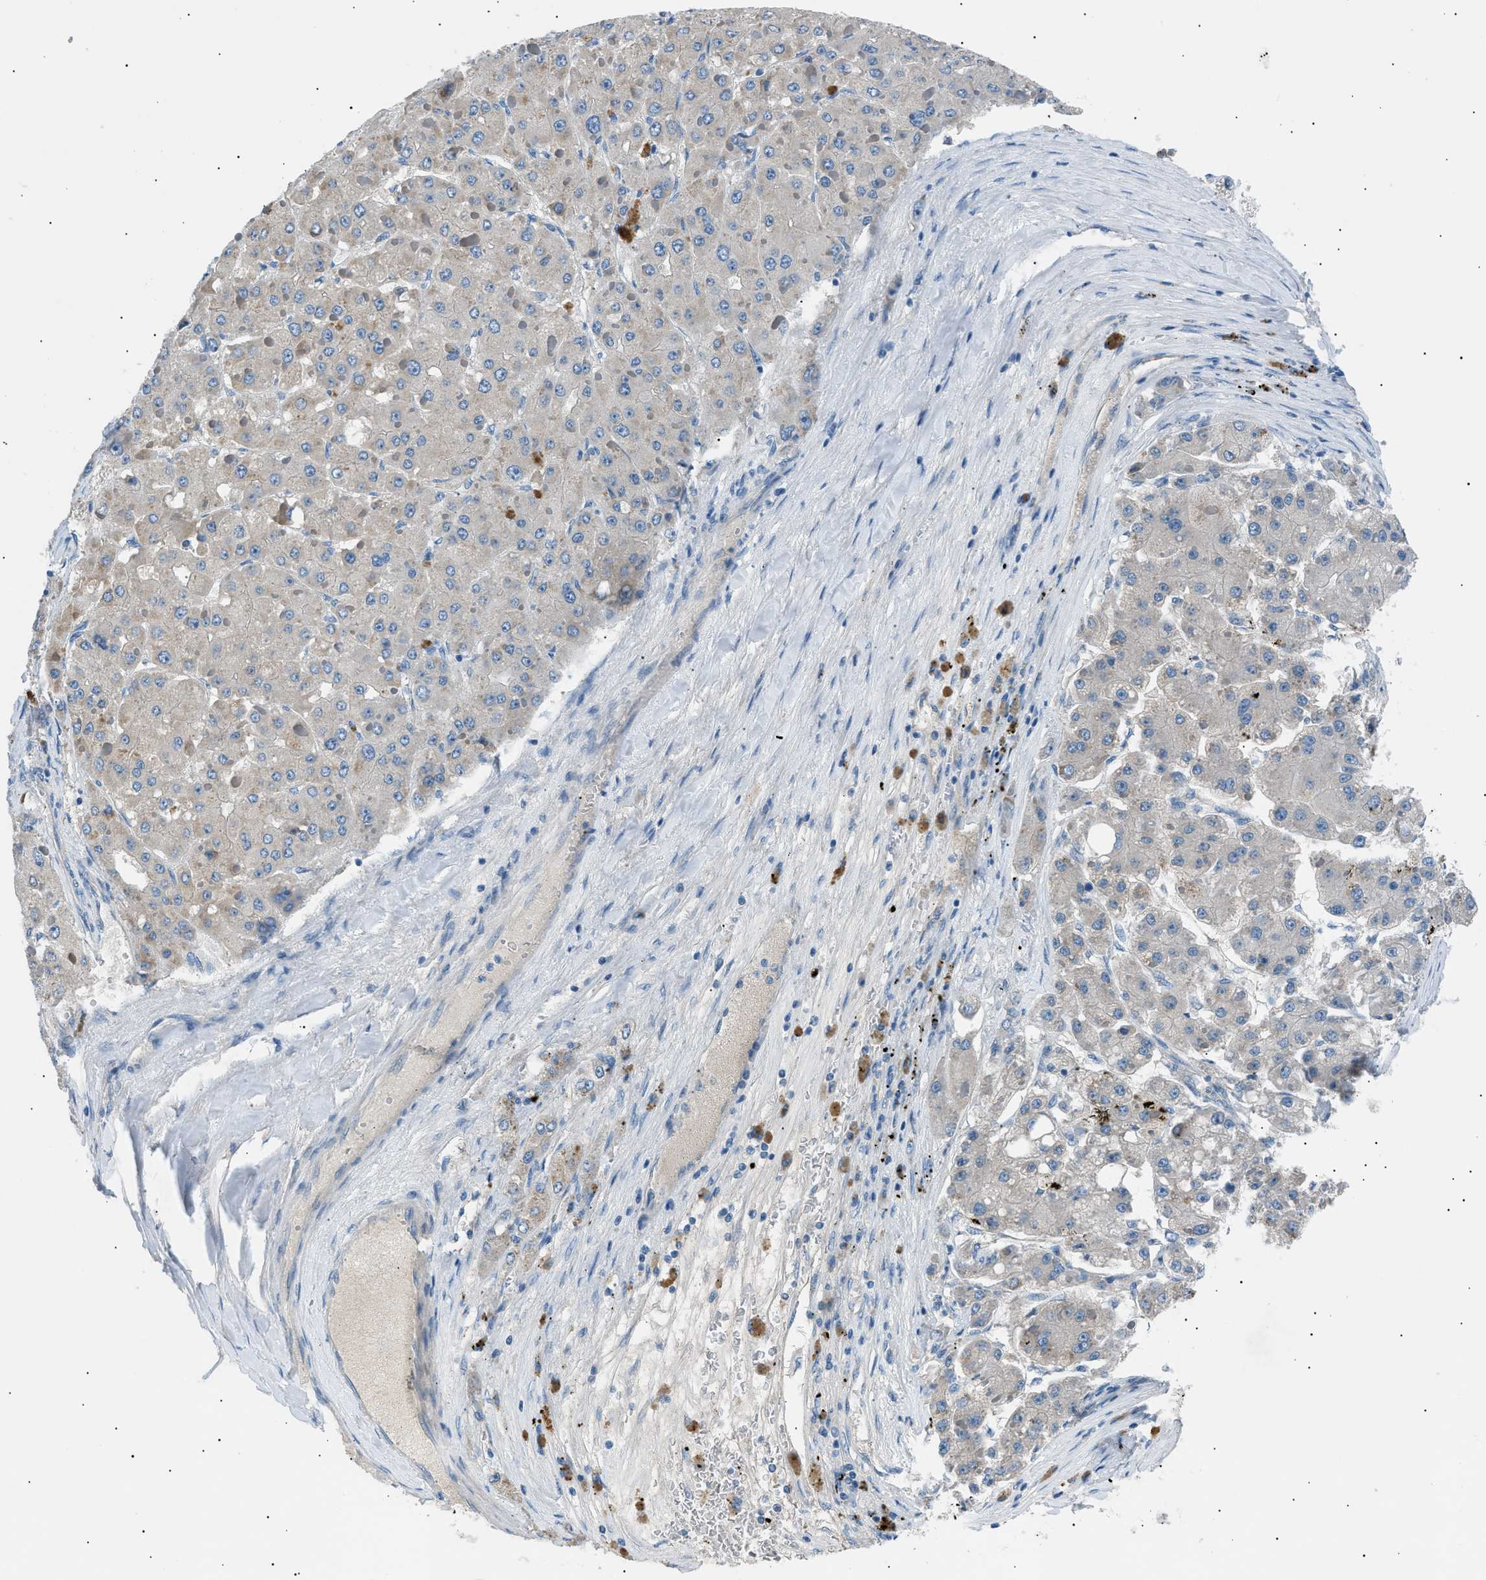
{"staining": {"intensity": "negative", "quantity": "none", "location": "none"}, "tissue": "liver cancer", "cell_type": "Tumor cells", "image_type": "cancer", "snomed": [{"axis": "morphology", "description": "Carcinoma, Hepatocellular, NOS"}, {"axis": "topography", "description": "Liver"}], "caption": "Image shows no significant protein positivity in tumor cells of liver cancer. (Stains: DAB (3,3'-diaminobenzidine) IHC with hematoxylin counter stain, Microscopy: brightfield microscopy at high magnification).", "gene": "LRRC37B", "patient": {"sex": "female", "age": 73}}